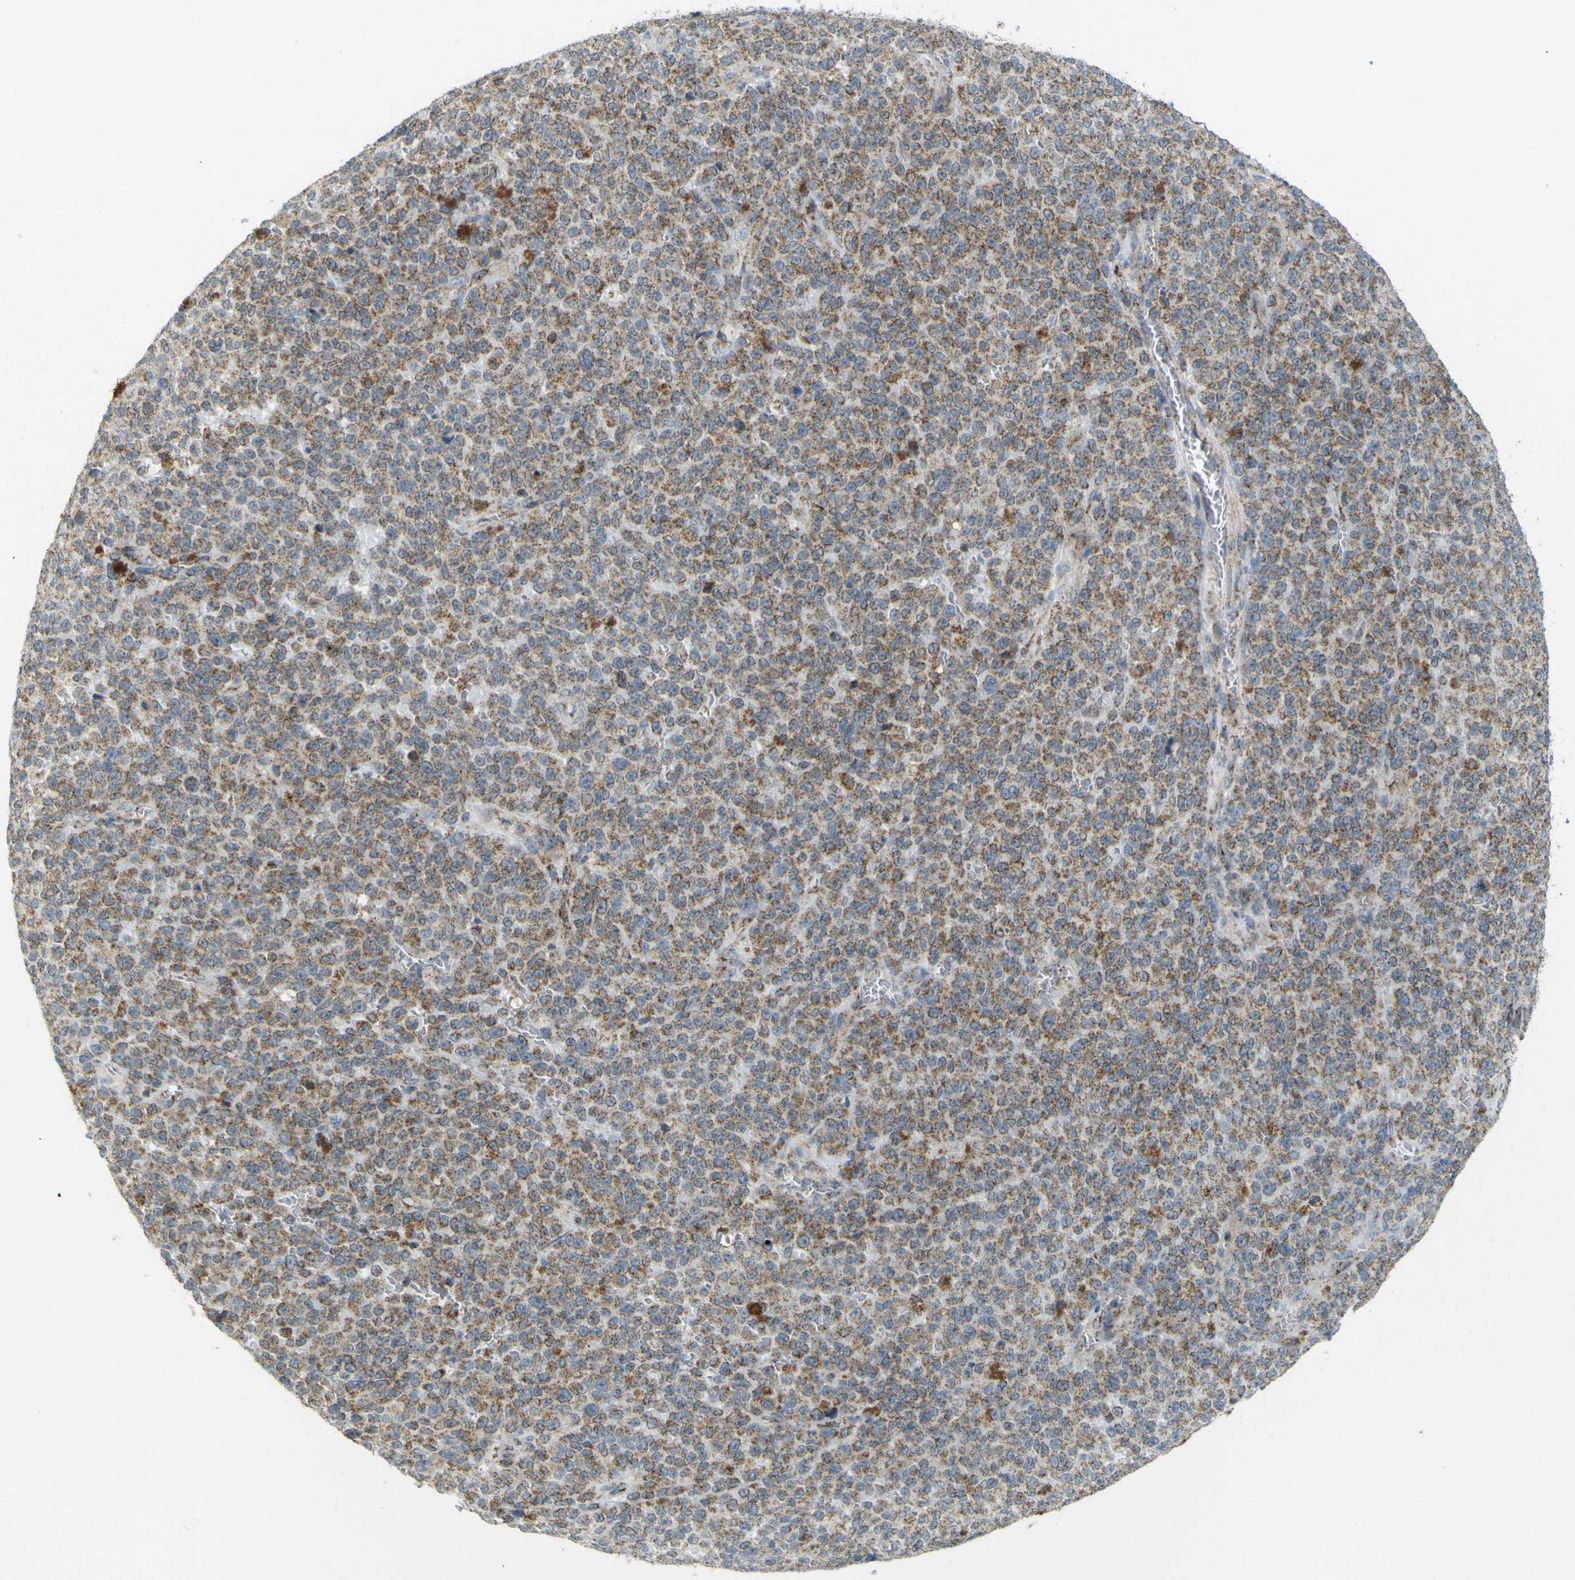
{"staining": {"intensity": "moderate", "quantity": ">75%", "location": "cytoplasmic/membranous"}, "tissue": "melanoma", "cell_type": "Tumor cells", "image_type": "cancer", "snomed": [{"axis": "morphology", "description": "Malignant melanoma, NOS"}, {"axis": "topography", "description": "Skin"}], "caption": "An immunohistochemistry (IHC) histopathology image of neoplastic tissue is shown. Protein staining in brown shows moderate cytoplasmic/membranous positivity in malignant melanoma within tumor cells. (Stains: DAB in brown, nuclei in blue, Microscopy: brightfield microscopy at high magnification).", "gene": "ACBD5", "patient": {"sex": "female", "age": 82}}